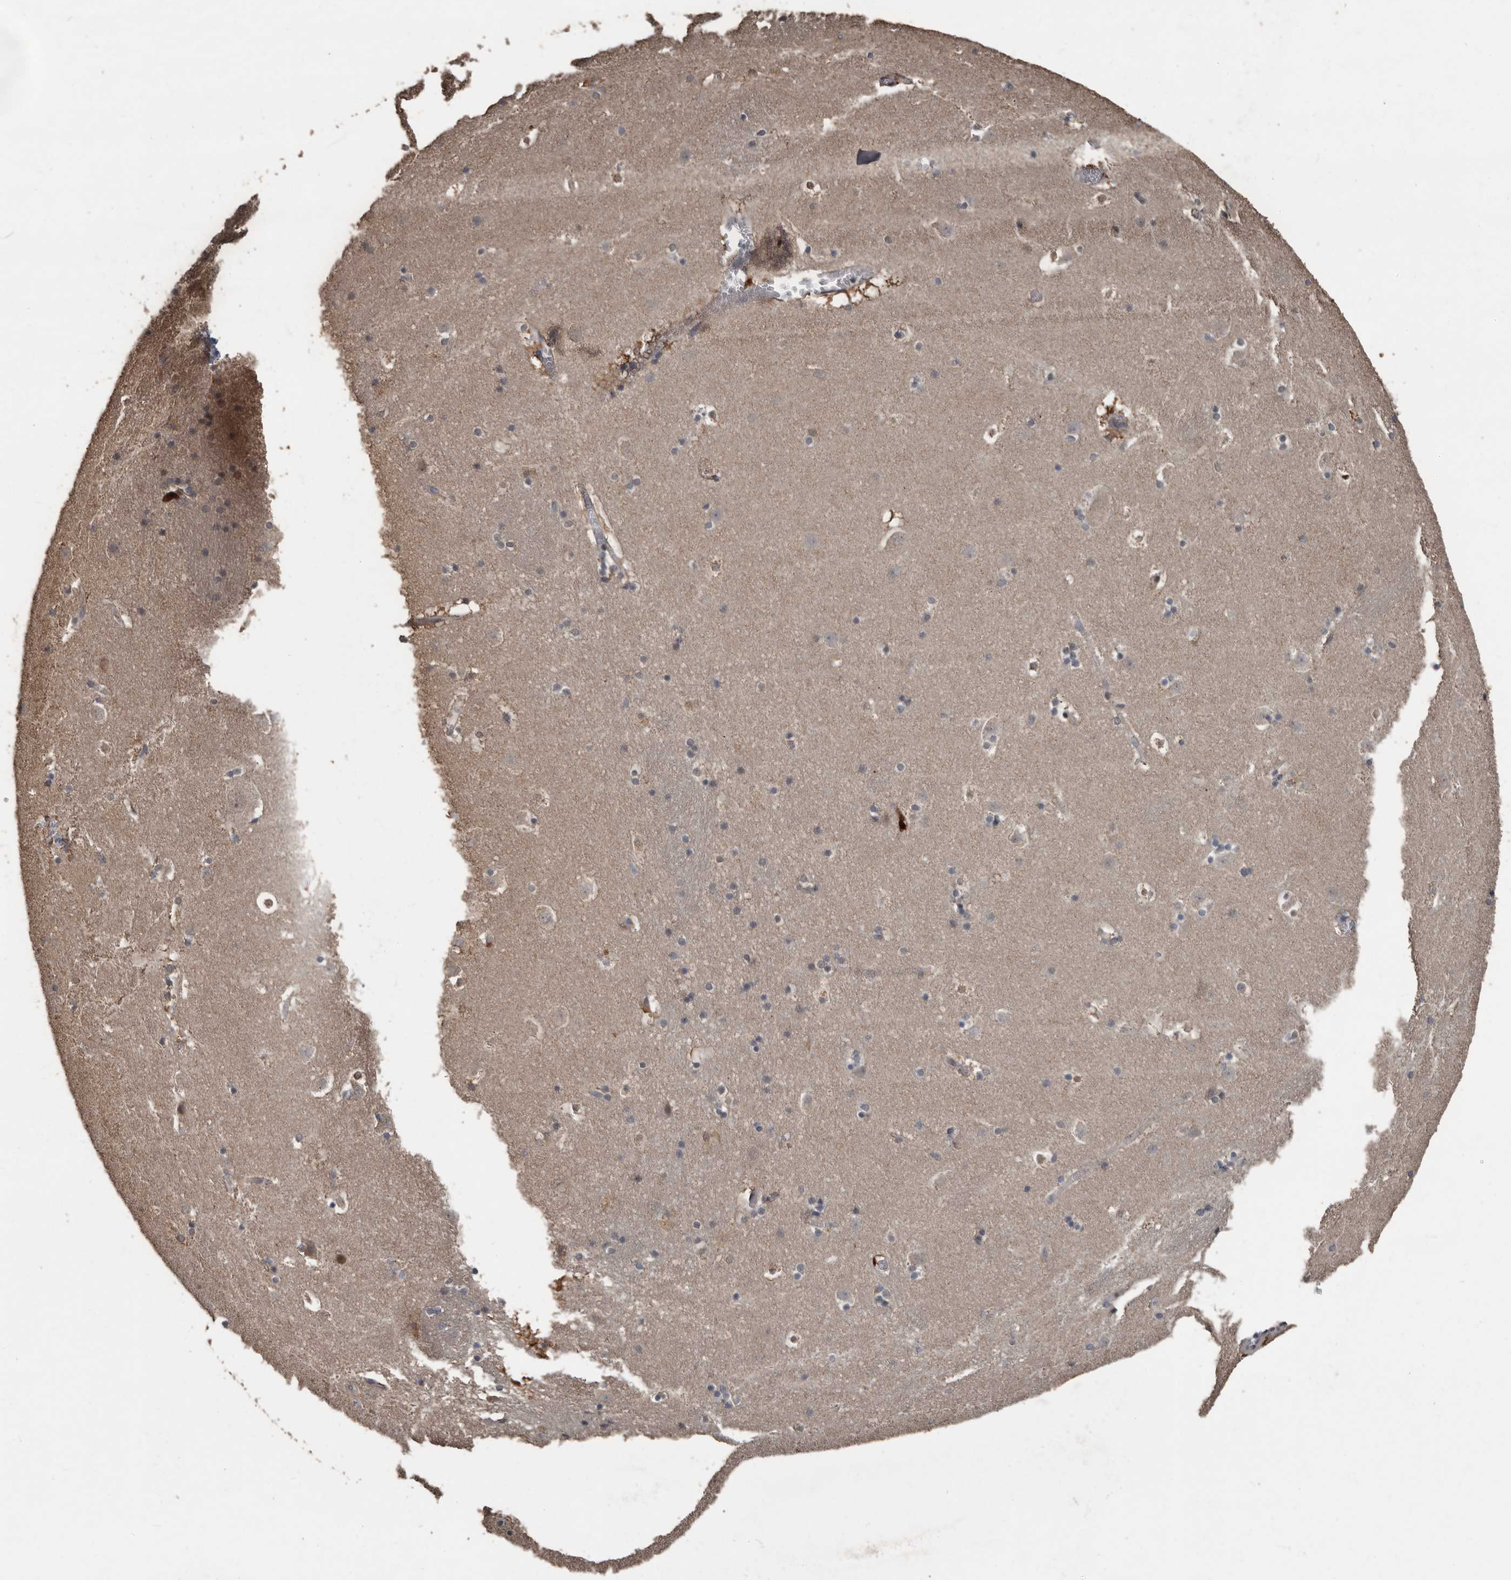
{"staining": {"intensity": "weak", "quantity": "<25%", "location": "cytoplasmic/membranous"}, "tissue": "caudate", "cell_type": "Glial cells", "image_type": "normal", "snomed": [{"axis": "morphology", "description": "Normal tissue, NOS"}, {"axis": "topography", "description": "Lateral ventricle wall"}], "caption": "Immunohistochemical staining of benign caudate reveals no significant expression in glial cells. (Immunohistochemistry (ihc), brightfield microscopy, high magnification).", "gene": "FSBP", "patient": {"sex": "male", "age": 45}}